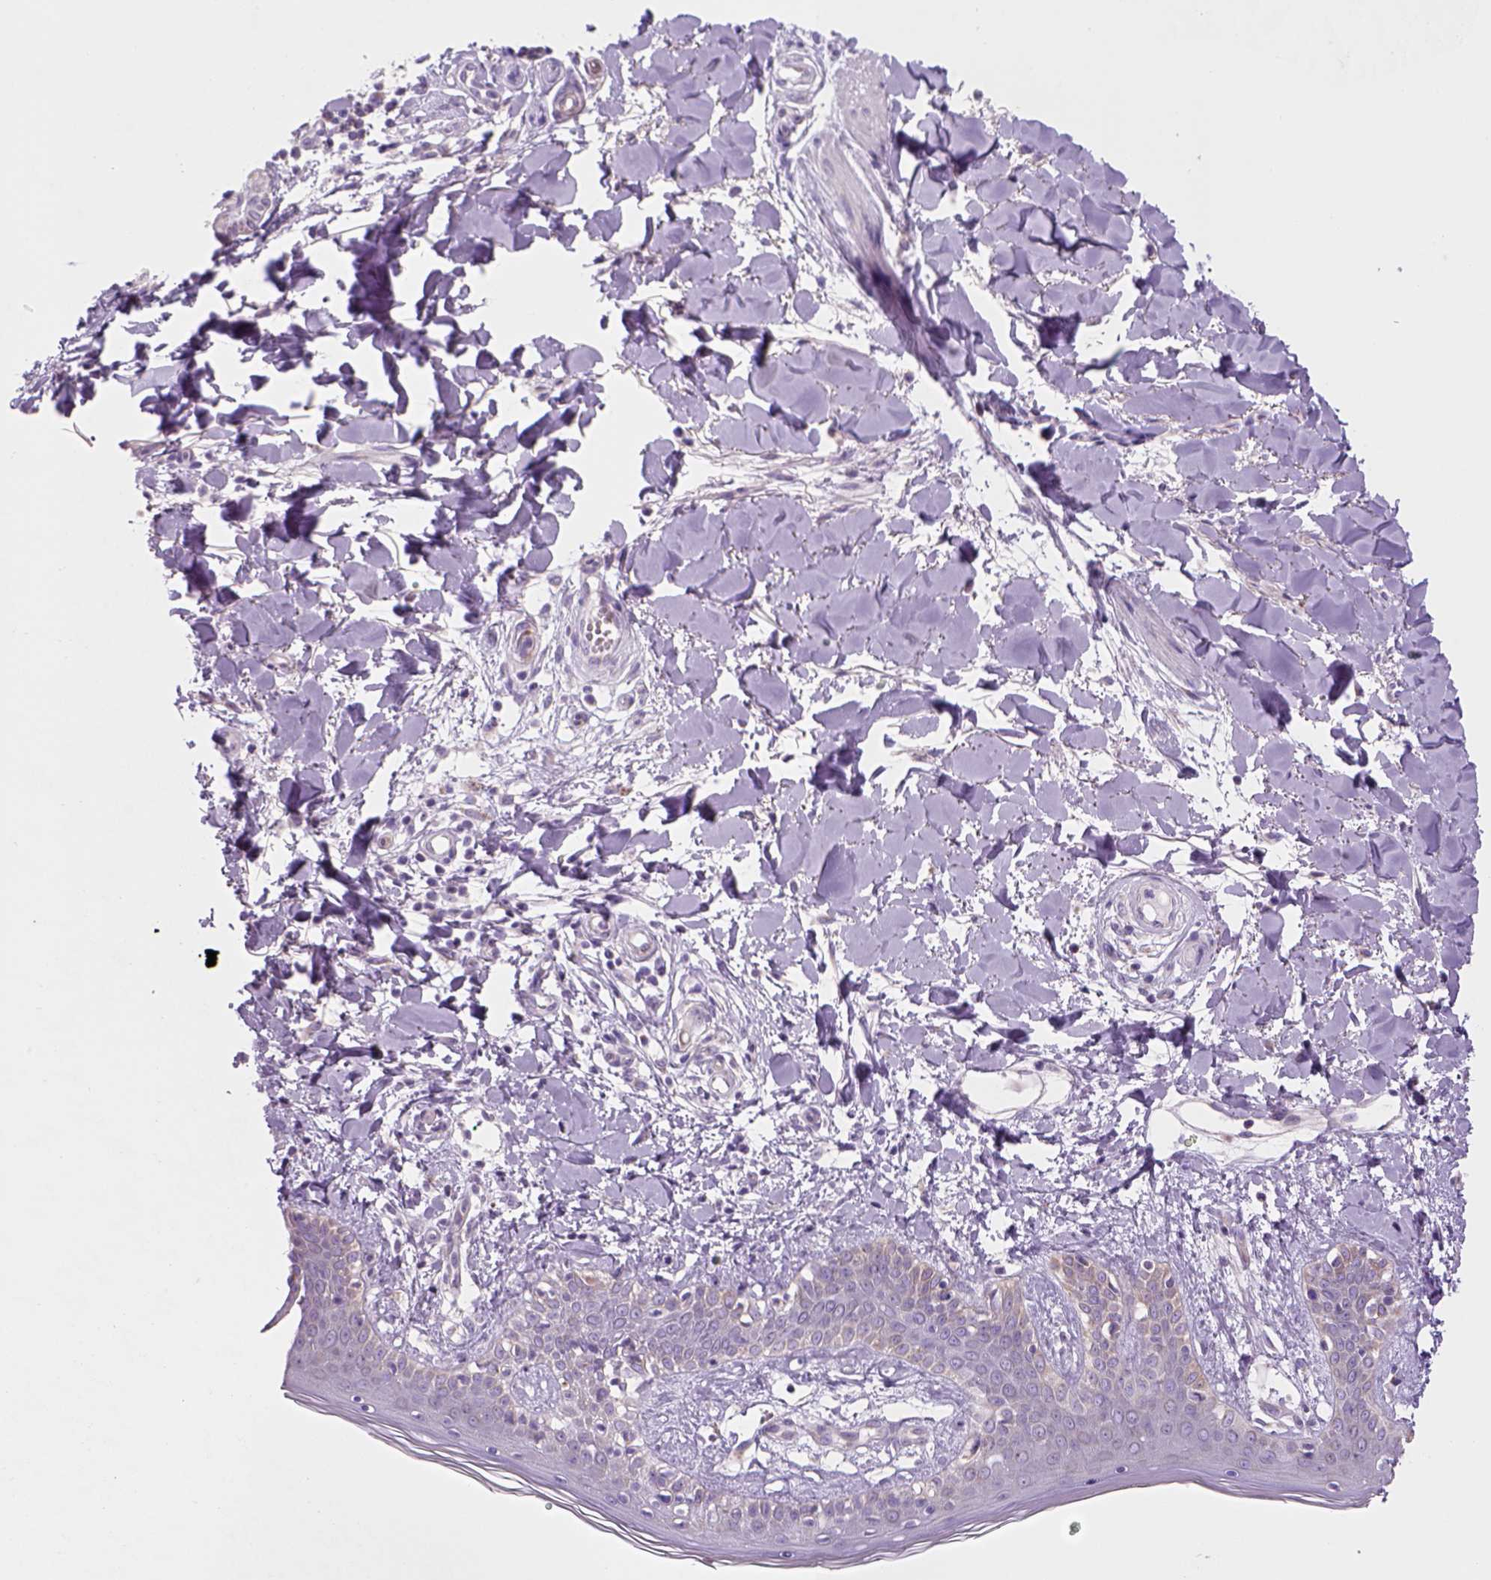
{"staining": {"intensity": "negative", "quantity": "none", "location": "none"}, "tissue": "skin", "cell_type": "Fibroblasts", "image_type": "normal", "snomed": [{"axis": "morphology", "description": "Normal tissue, NOS"}, {"axis": "topography", "description": "Skin"}], "caption": "Protein analysis of normal skin displays no significant positivity in fibroblasts. (DAB immunohistochemistry, high magnification).", "gene": "CES2", "patient": {"sex": "female", "age": 34}}